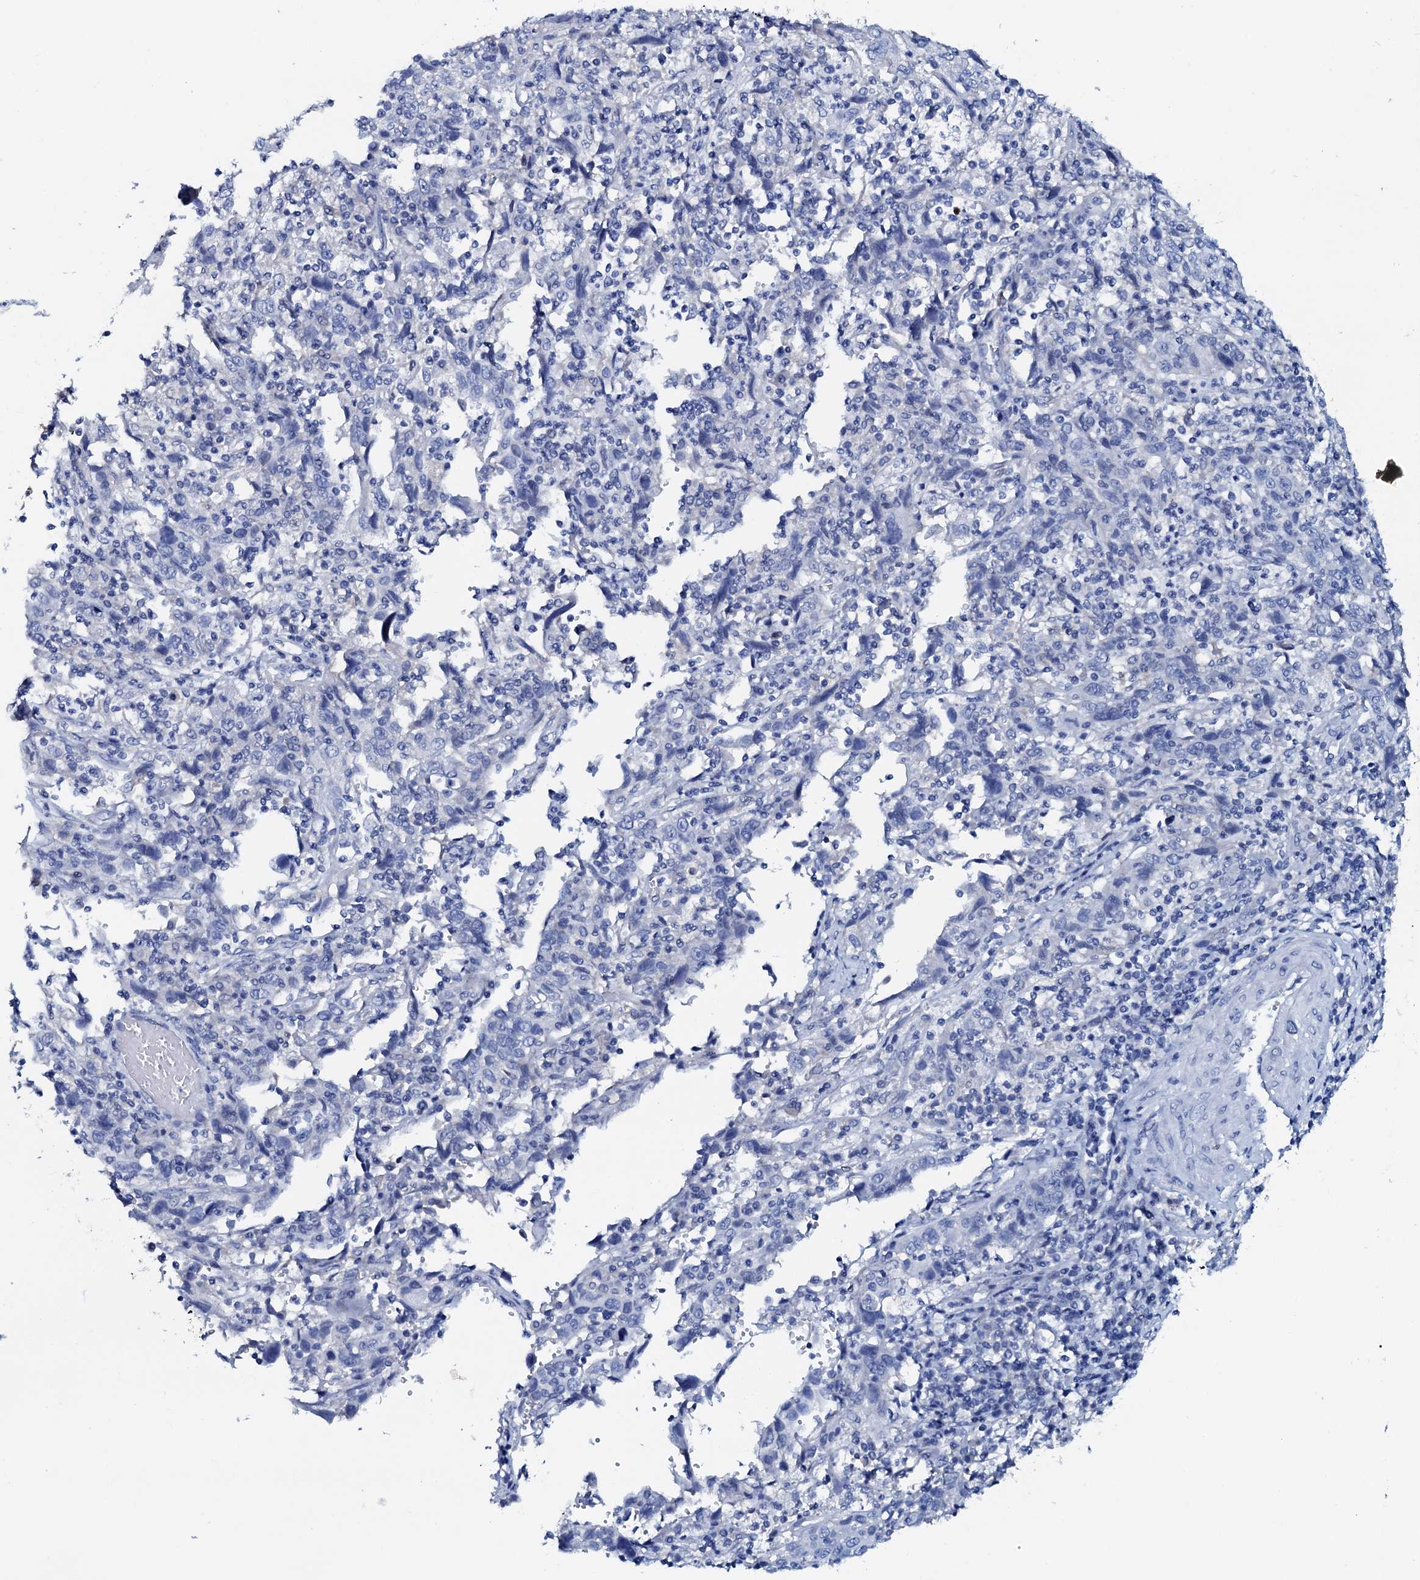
{"staining": {"intensity": "negative", "quantity": "none", "location": "none"}, "tissue": "cervical cancer", "cell_type": "Tumor cells", "image_type": "cancer", "snomed": [{"axis": "morphology", "description": "Squamous cell carcinoma, NOS"}, {"axis": "topography", "description": "Cervix"}], "caption": "DAB (3,3'-diaminobenzidine) immunohistochemical staining of human cervical cancer demonstrates no significant expression in tumor cells.", "gene": "AMER2", "patient": {"sex": "female", "age": 46}}